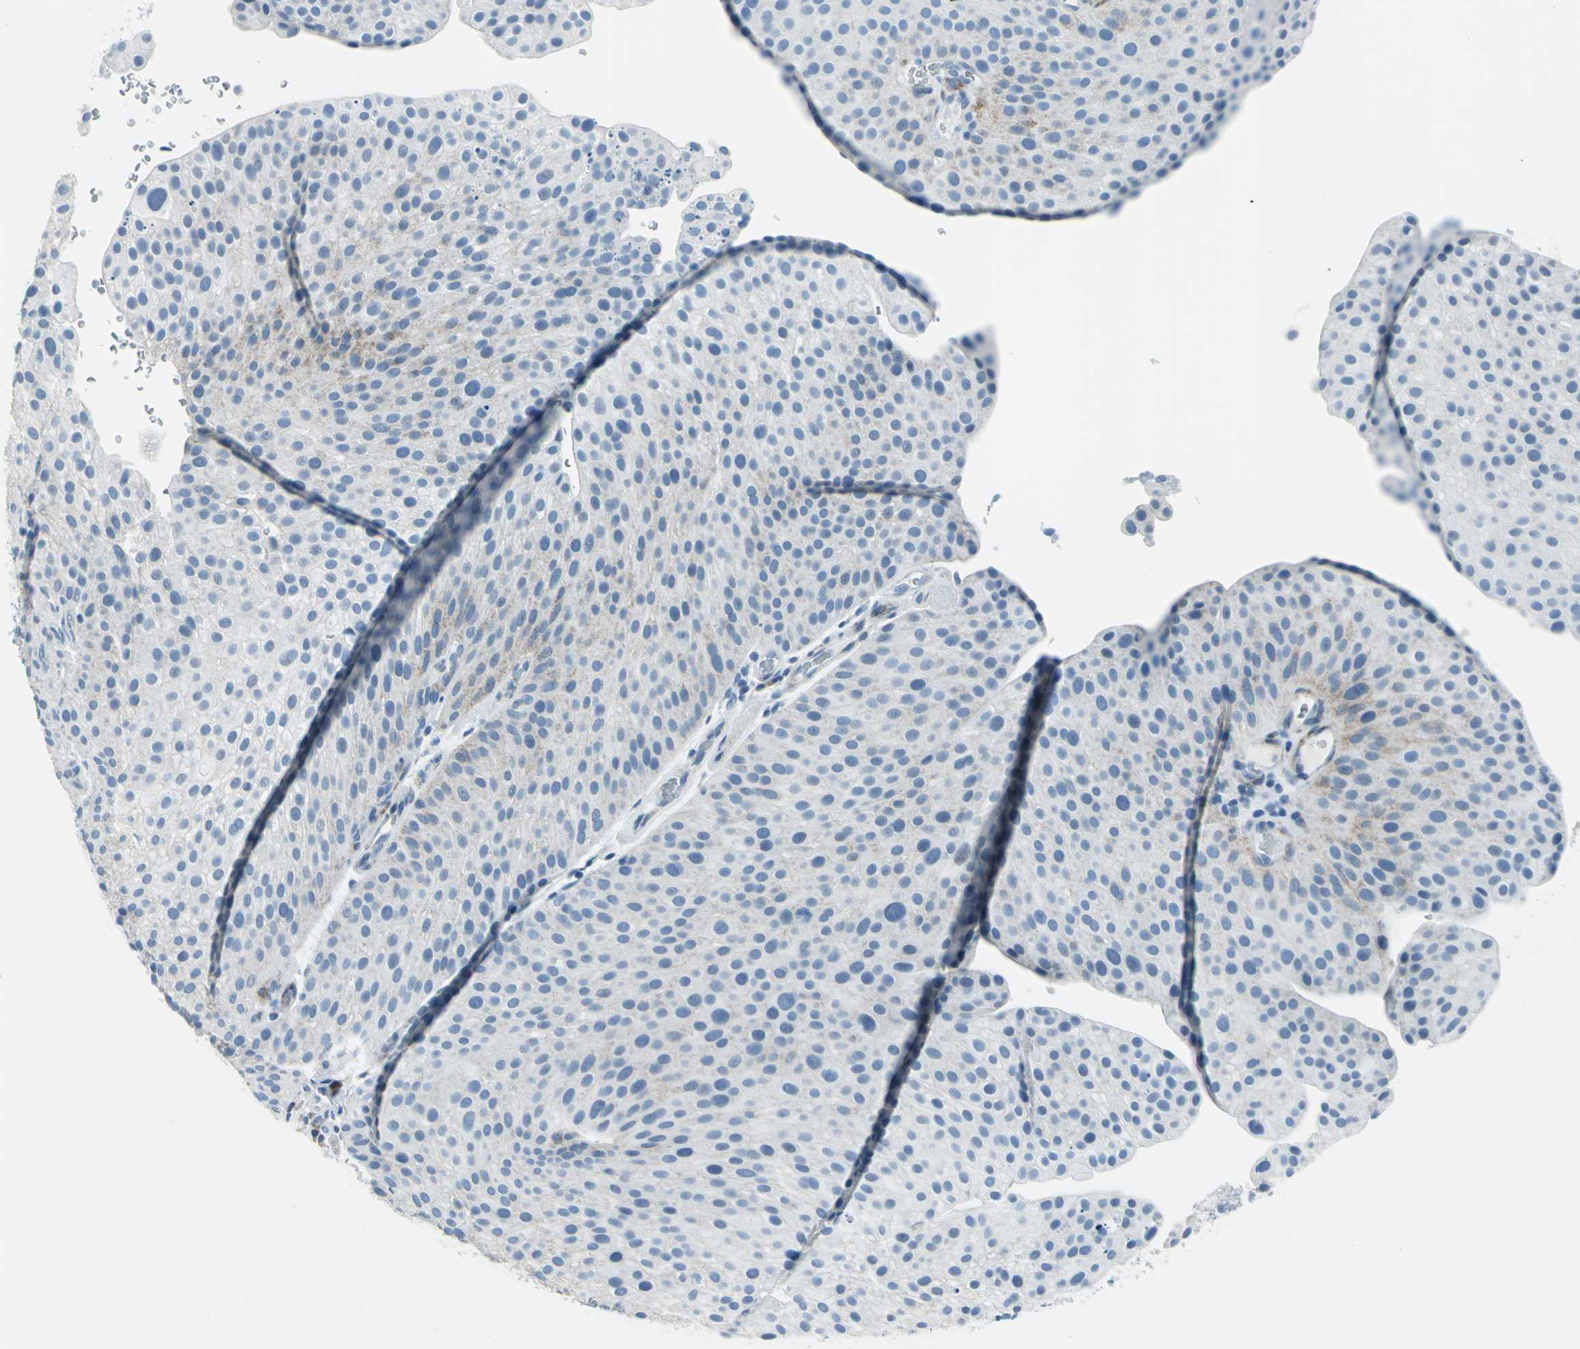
{"staining": {"intensity": "weak", "quantity": "<25%", "location": "cytoplasmic/membranous"}, "tissue": "urothelial cancer", "cell_type": "Tumor cells", "image_type": "cancer", "snomed": [{"axis": "morphology", "description": "Urothelial carcinoma, Low grade"}, {"axis": "topography", "description": "Smooth muscle"}, {"axis": "topography", "description": "Urinary bladder"}], "caption": "This is a histopathology image of IHC staining of urothelial cancer, which shows no staining in tumor cells.", "gene": "DNAI2", "patient": {"sex": "male", "age": 60}}